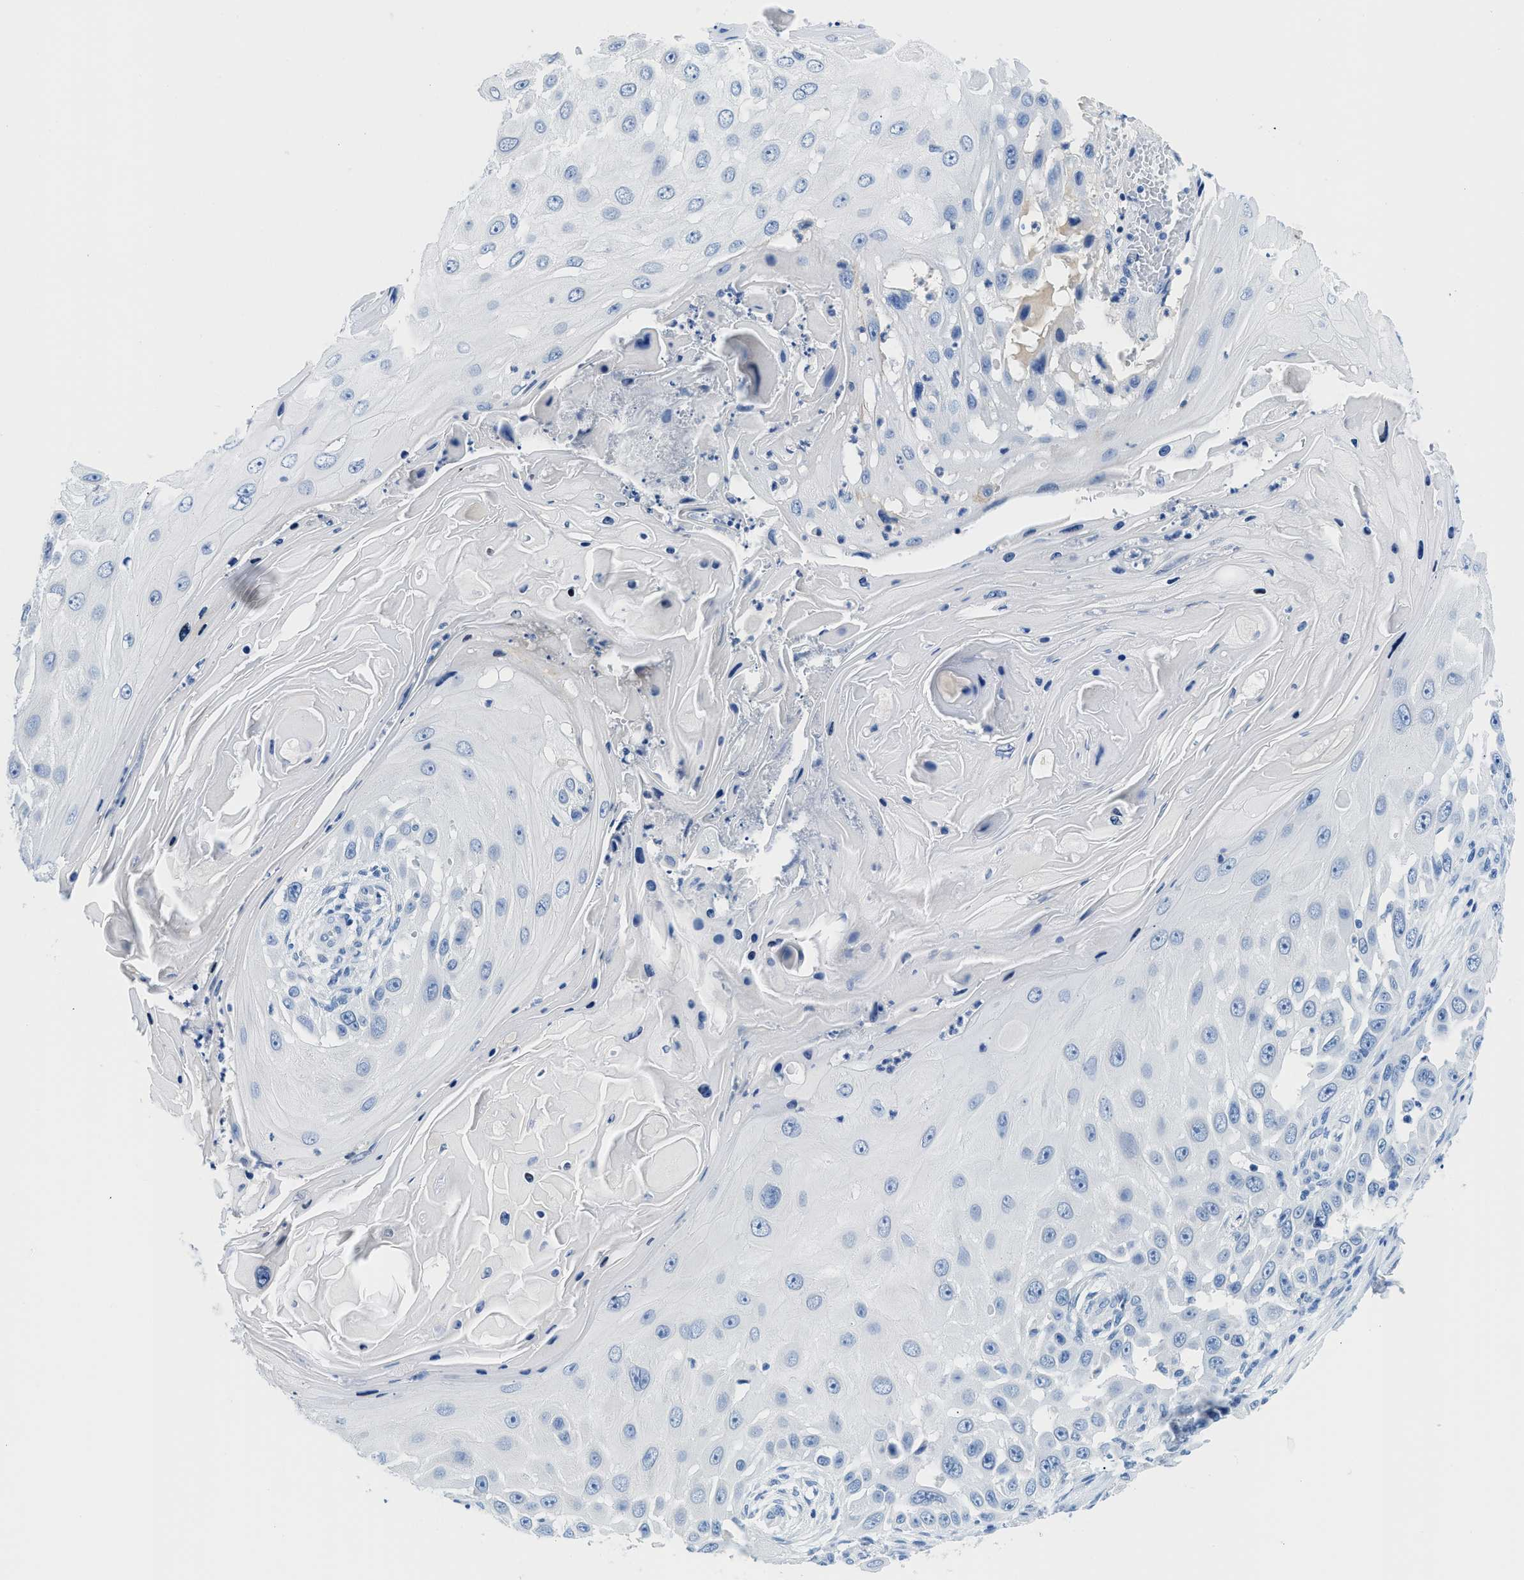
{"staining": {"intensity": "negative", "quantity": "none", "location": "none"}, "tissue": "skin cancer", "cell_type": "Tumor cells", "image_type": "cancer", "snomed": [{"axis": "morphology", "description": "Squamous cell carcinoma, NOS"}, {"axis": "topography", "description": "Skin"}], "caption": "Squamous cell carcinoma (skin) was stained to show a protein in brown. There is no significant expression in tumor cells. The staining is performed using DAB brown chromogen with nuclei counter-stained in using hematoxylin.", "gene": "MBL2", "patient": {"sex": "female", "age": 44}}